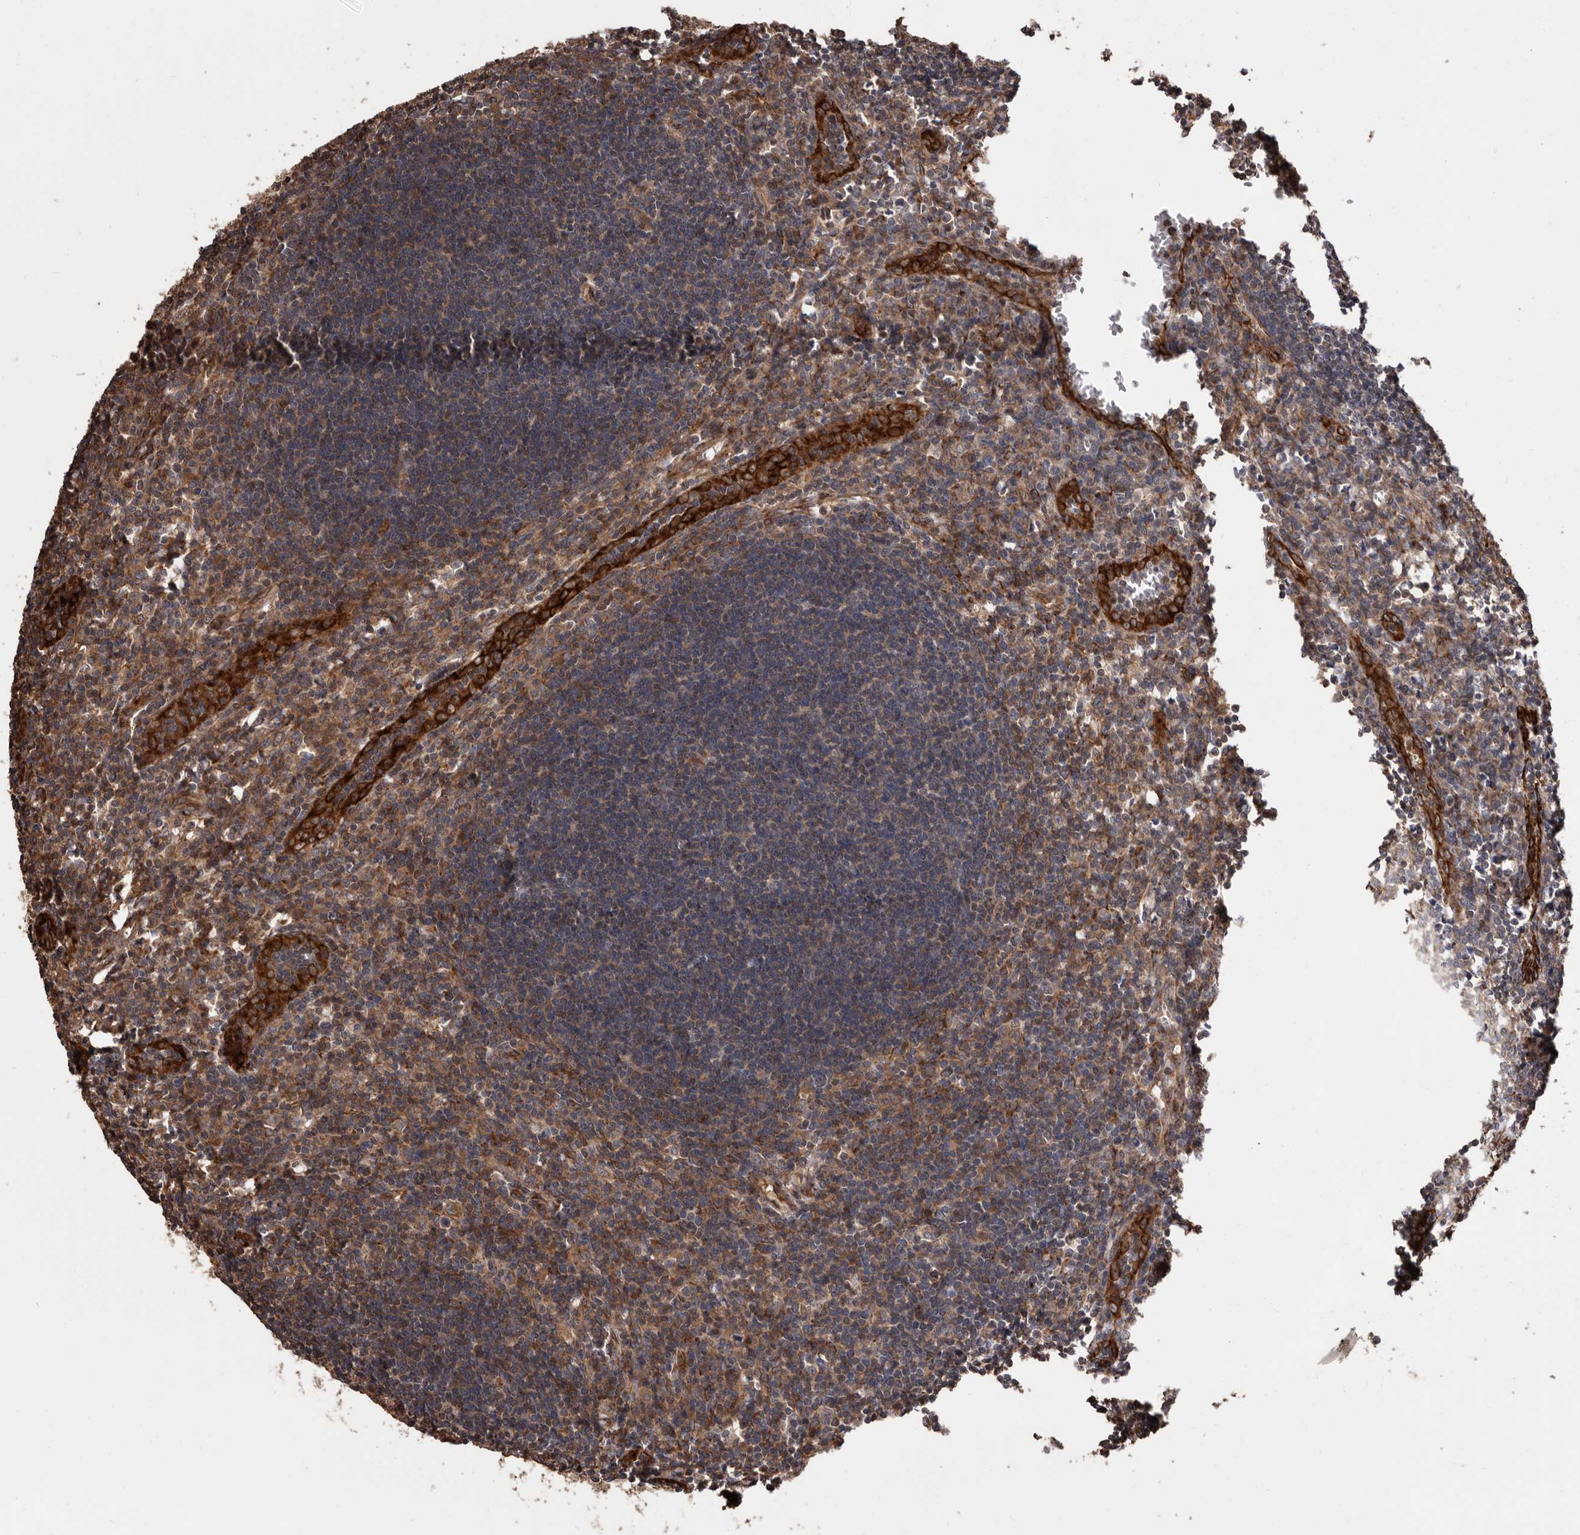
{"staining": {"intensity": "moderate", "quantity": ">75%", "location": "cytoplasmic/membranous"}, "tissue": "lymph node", "cell_type": "Germinal center cells", "image_type": "normal", "snomed": [{"axis": "morphology", "description": "Normal tissue, NOS"}, {"axis": "morphology", "description": "Malignant melanoma, Metastatic site"}, {"axis": "topography", "description": "Lymph node"}], "caption": "Benign lymph node was stained to show a protein in brown. There is medium levels of moderate cytoplasmic/membranous staining in approximately >75% of germinal center cells.", "gene": "FLAD1", "patient": {"sex": "male", "age": 41}}